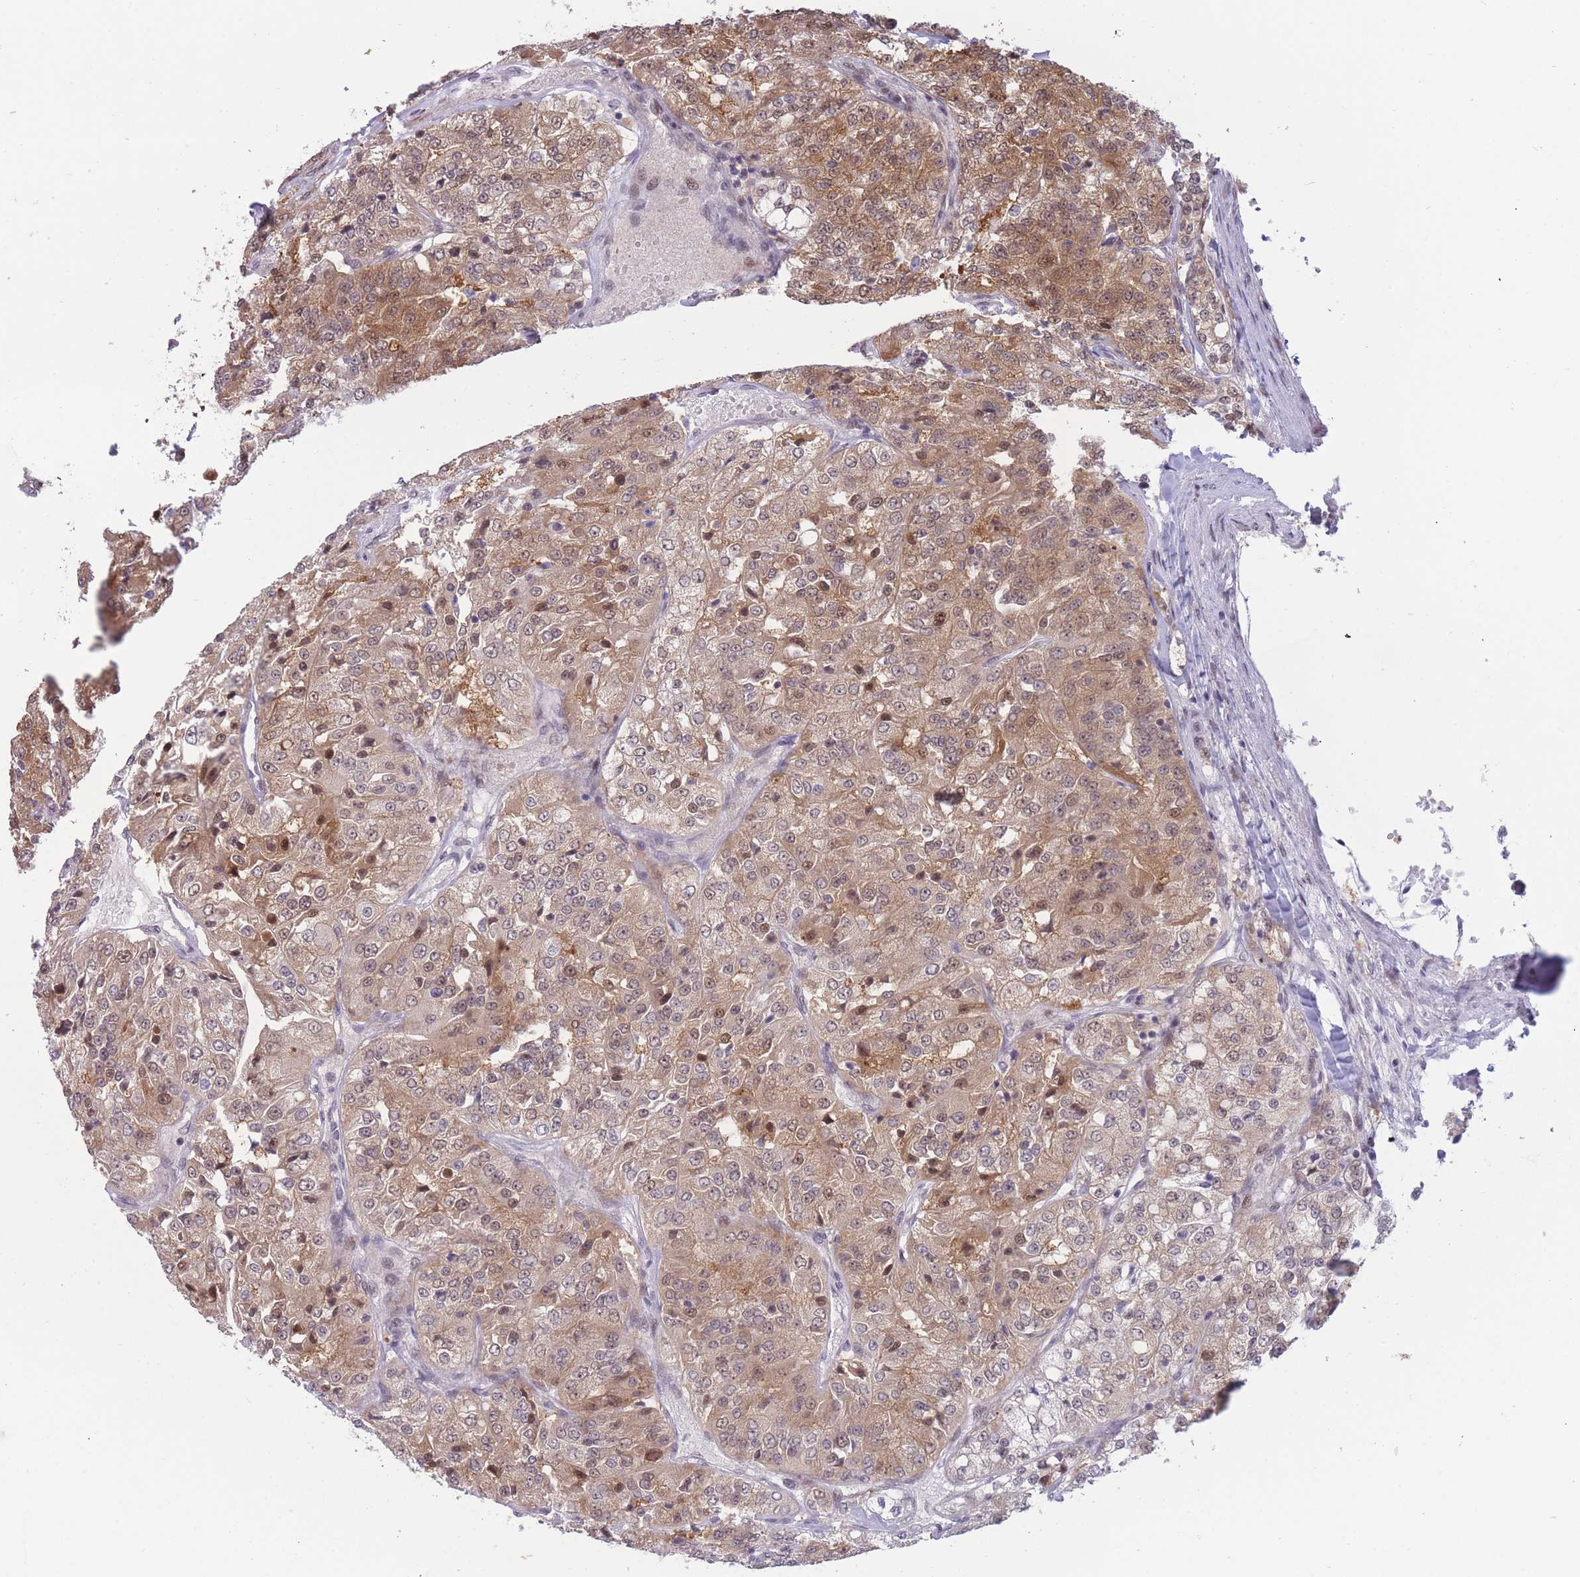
{"staining": {"intensity": "moderate", "quantity": ">75%", "location": "cytoplasmic/membranous,nuclear"}, "tissue": "renal cancer", "cell_type": "Tumor cells", "image_type": "cancer", "snomed": [{"axis": "morphology", "description": "Adenocarcinoma, NOS"}, {"axis": "topography", "description": "Kidney"}], "caption": "Brown immunohistochemical staining in renal cancer (adenocarcinoma) reveals moderate cytoplasmic/membranous and nuclear staining in about >75% of tumor cells.", "gene": "DEAF1", "patient": {"sex": "female", "age": 63}}